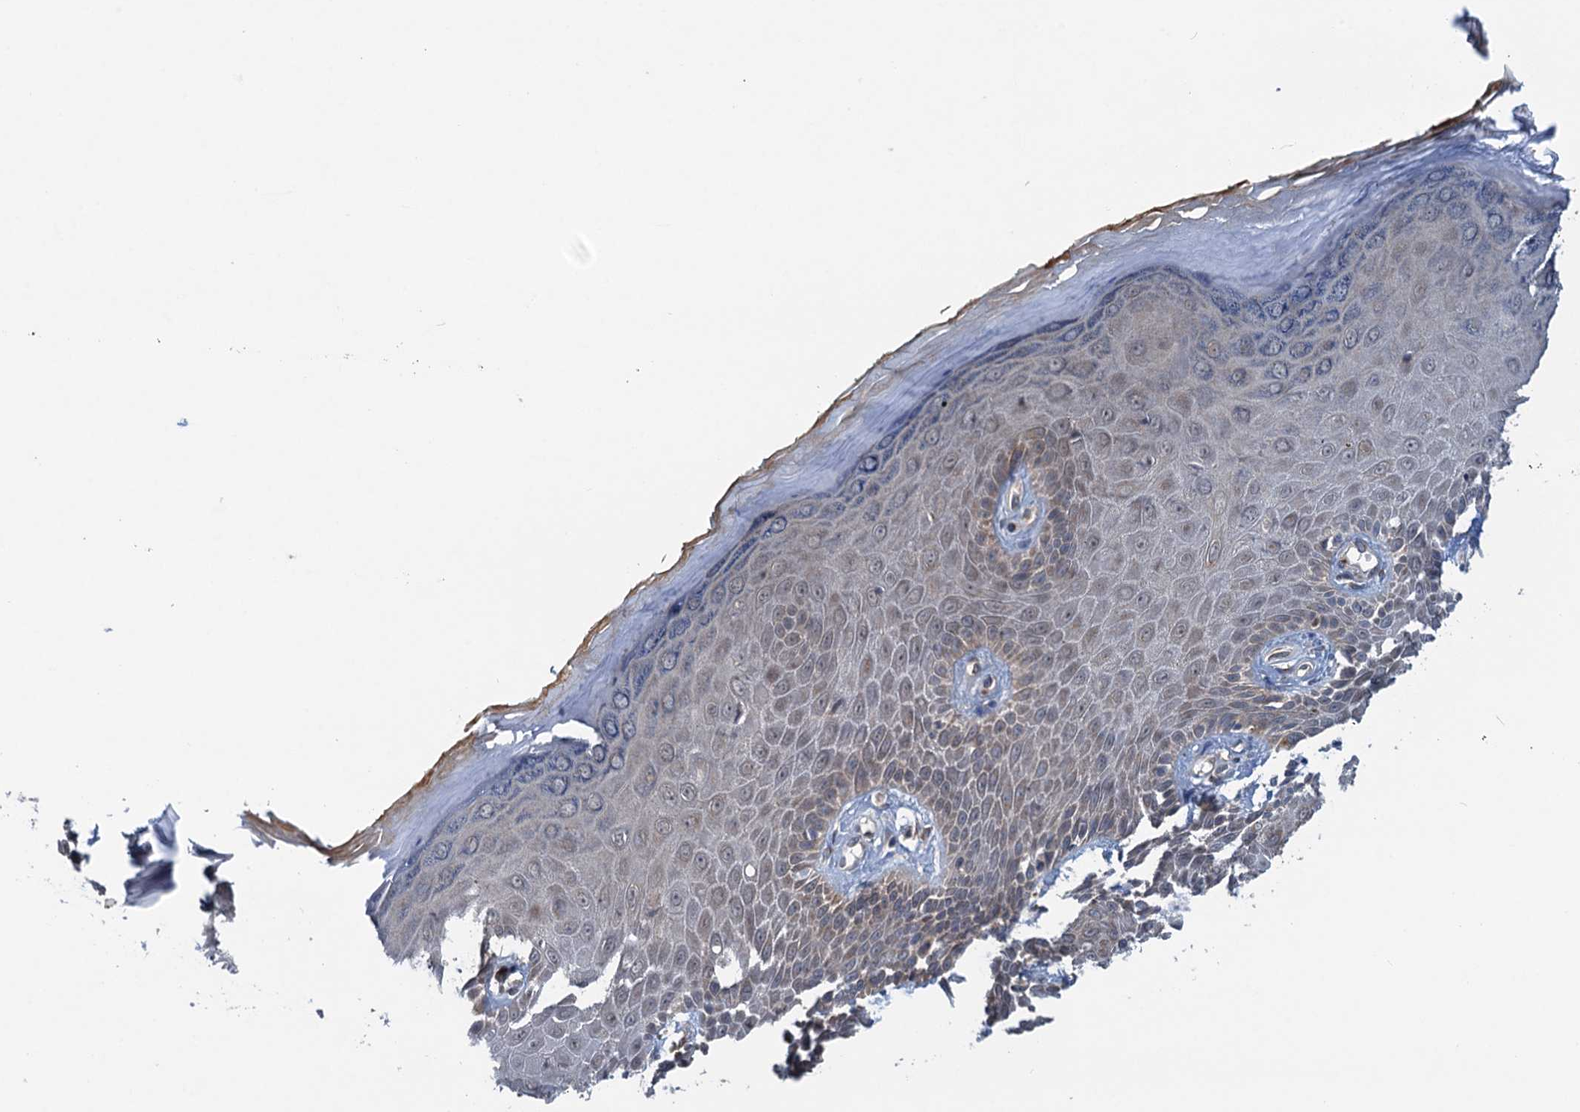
{"staining": {"intensity": "moderate", "quantity": "25%-75%", "location": "cytoplasmic/membranous"}, "tissue": "skin", "cell_type": "Epidermal cells", "image_type": "normal", "snomed": [{"axis": "morphology", "description": "Normal tissue, NOS"}, {"axis": "topography", "description": "Anal"}], "caption": "Immunohistochemistry of normal skin exhibits medium levels of moderate cytoplasmic/membranous staining in approximately 25%-75% of epidermal cells. (DAB (3,3'-diaminobenzidine) IHC with brightfield microscopy, high magnification).", "gene": "DYNC2I2", "patient": {"sex": "male", "age": 78}}